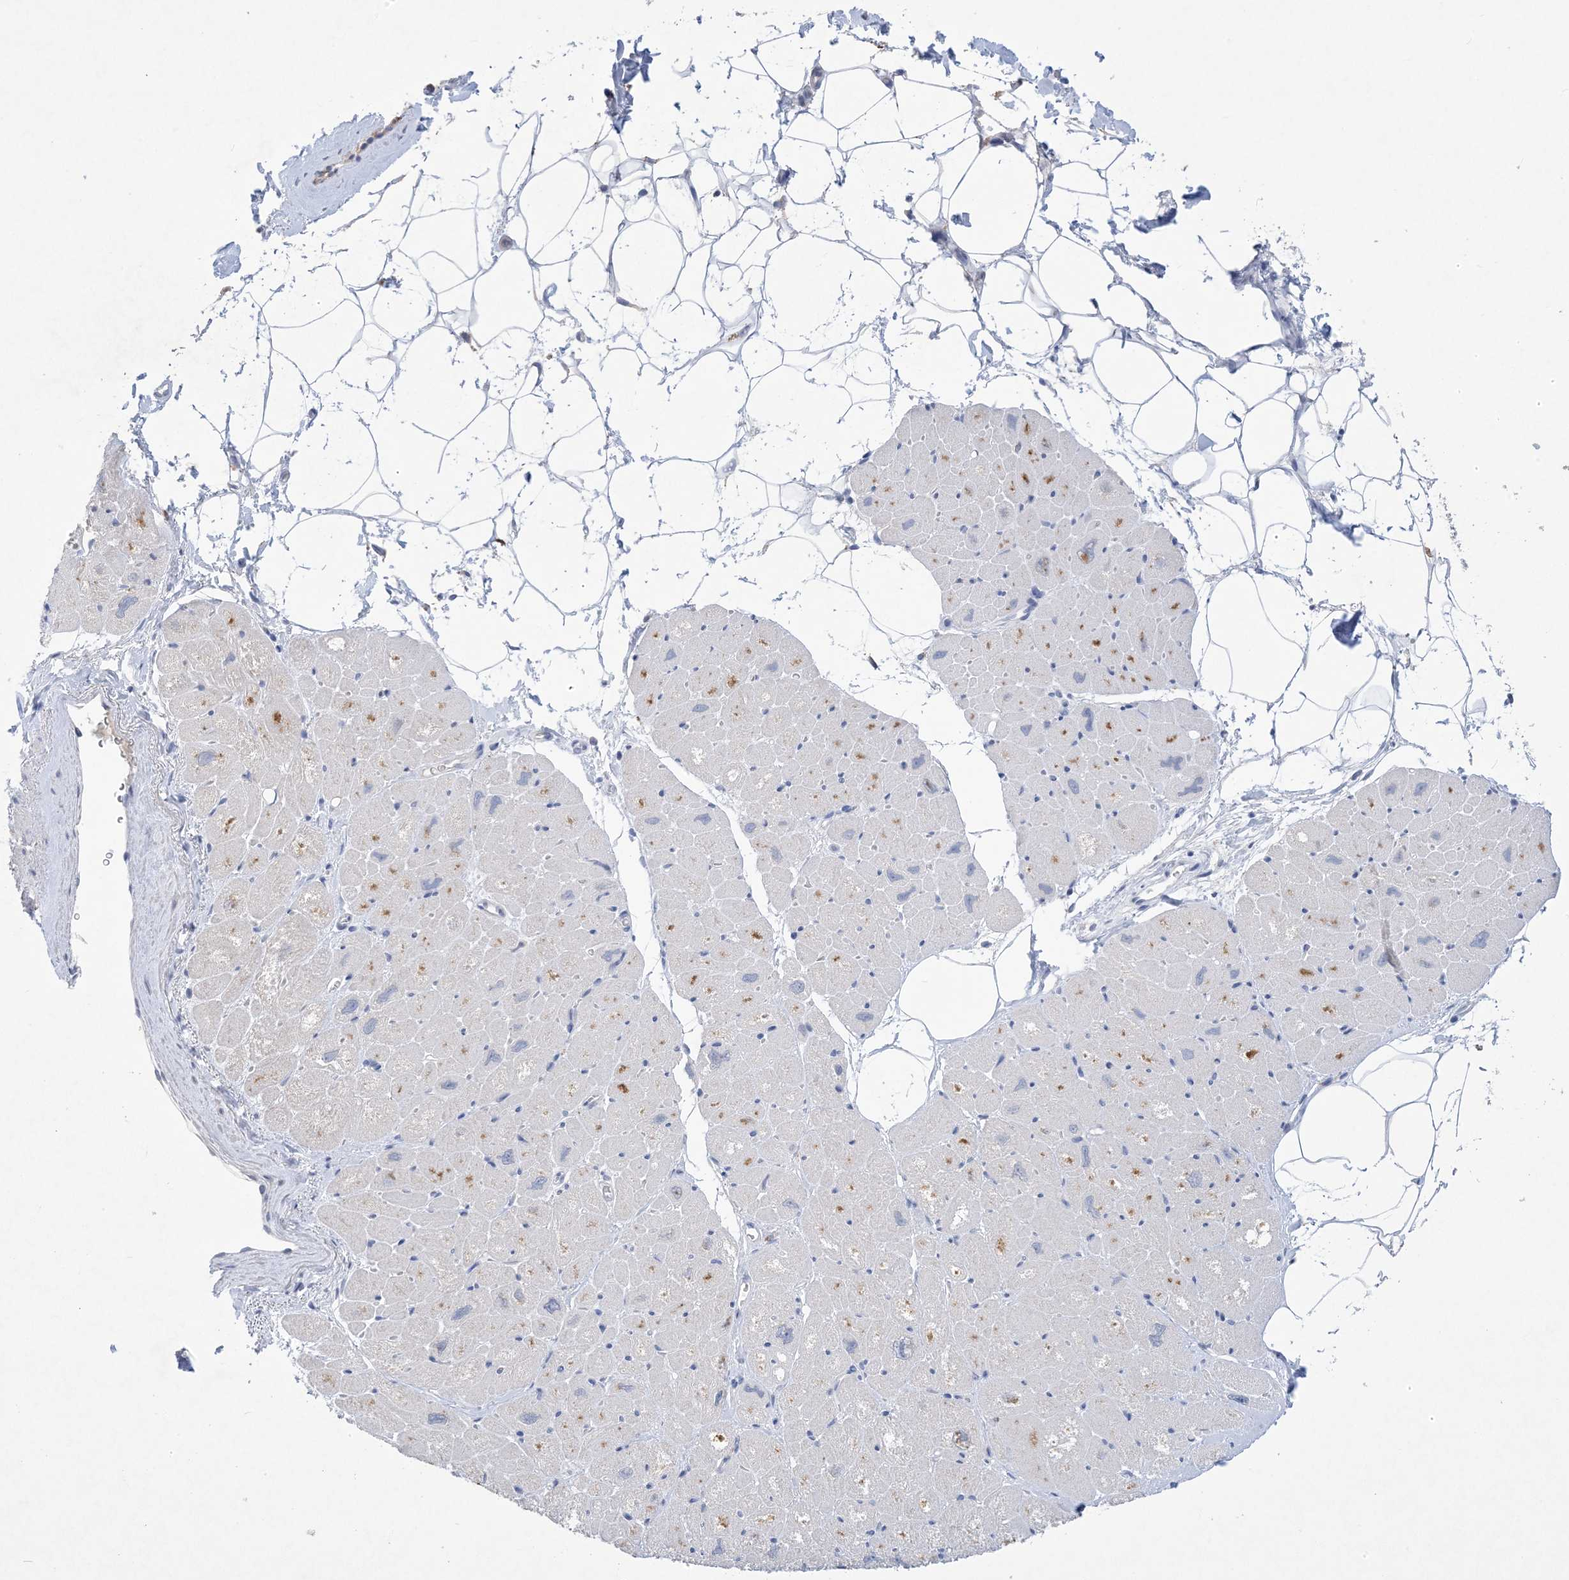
{"staining": {"intensity": "moderate", "quantity": "25%-75%", "location": "cytoplasmic/membranous"}, "tissue": "heart muscle", "cell_type": "Cardiomyocytes", "image_type": "normal", "snomed": [{"axis": "morphology", "description": "Normal tissue, NOS"}, {"axis": "topography", "description": "Heart"}], "caption": "Immunohistochemical staining of unremarkable human heart muscle exhibits 25%-75% levels of moderate cytoplasmic/membranous protein positivity in approximately 25%-75% of cardiomyocytes.", "gene": "DSC3", "patient": {"sex": "male", "age": 50}}